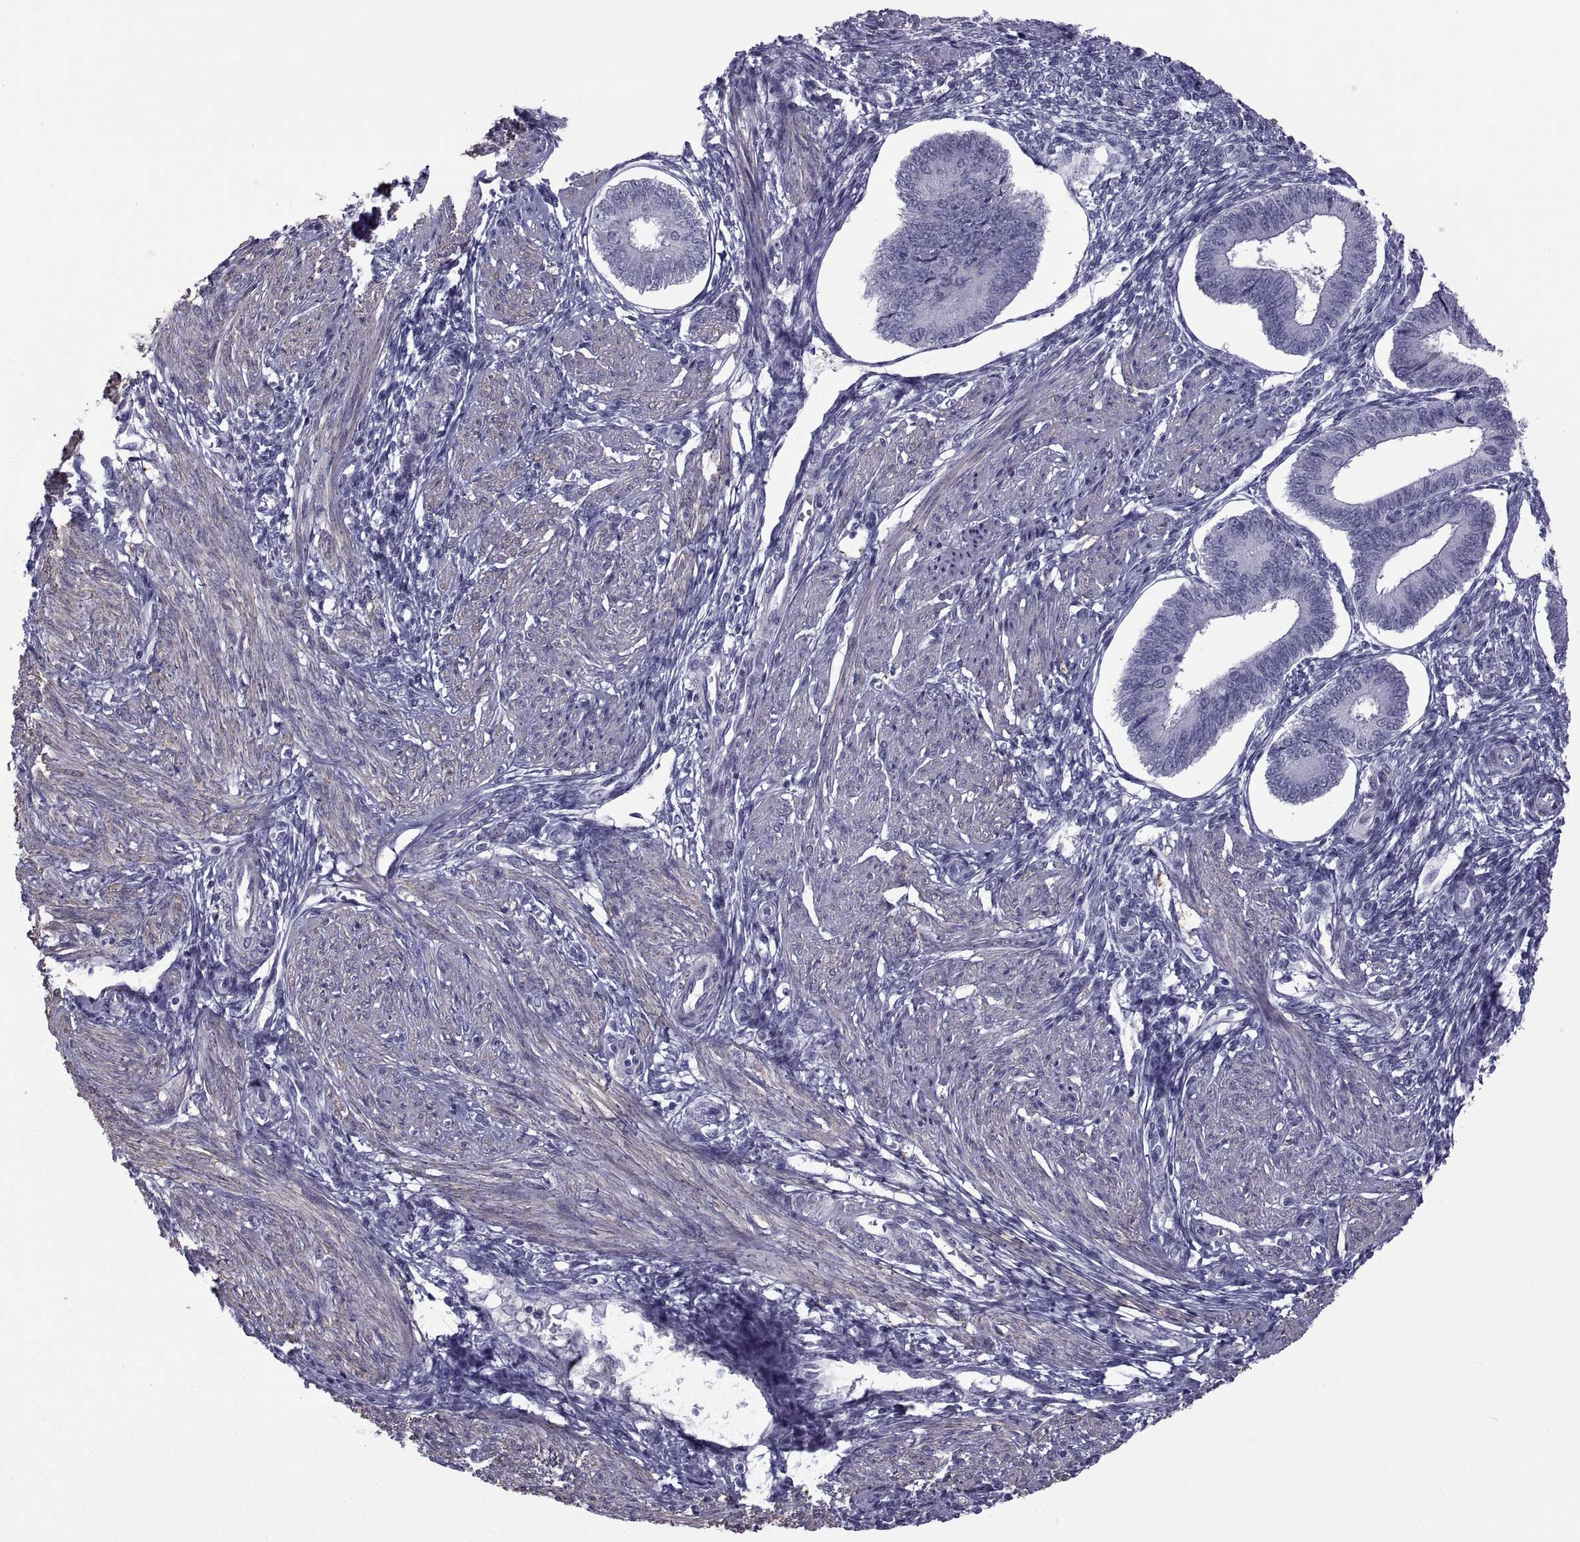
{"staining": {"intensity": "negative", "quantity": "none", "location": "none"}, "tissue": "endometrium", "cell_type": "Cells in endometrial stroma", "image_type": "normal", "snomed": [{"axis": "morphology", "description": "Normal tissue, NOS"}, {"axis": "topography", "description": "Endometrium"}], "caption": "Immunohistochemistry (IHC) image of unremarkable endometrium stained for a protein (brown), which shows no staining in cells in endometrial stroma.", "gene": "MAGEB1", "patient": {"sex": "female", "age": 42}}